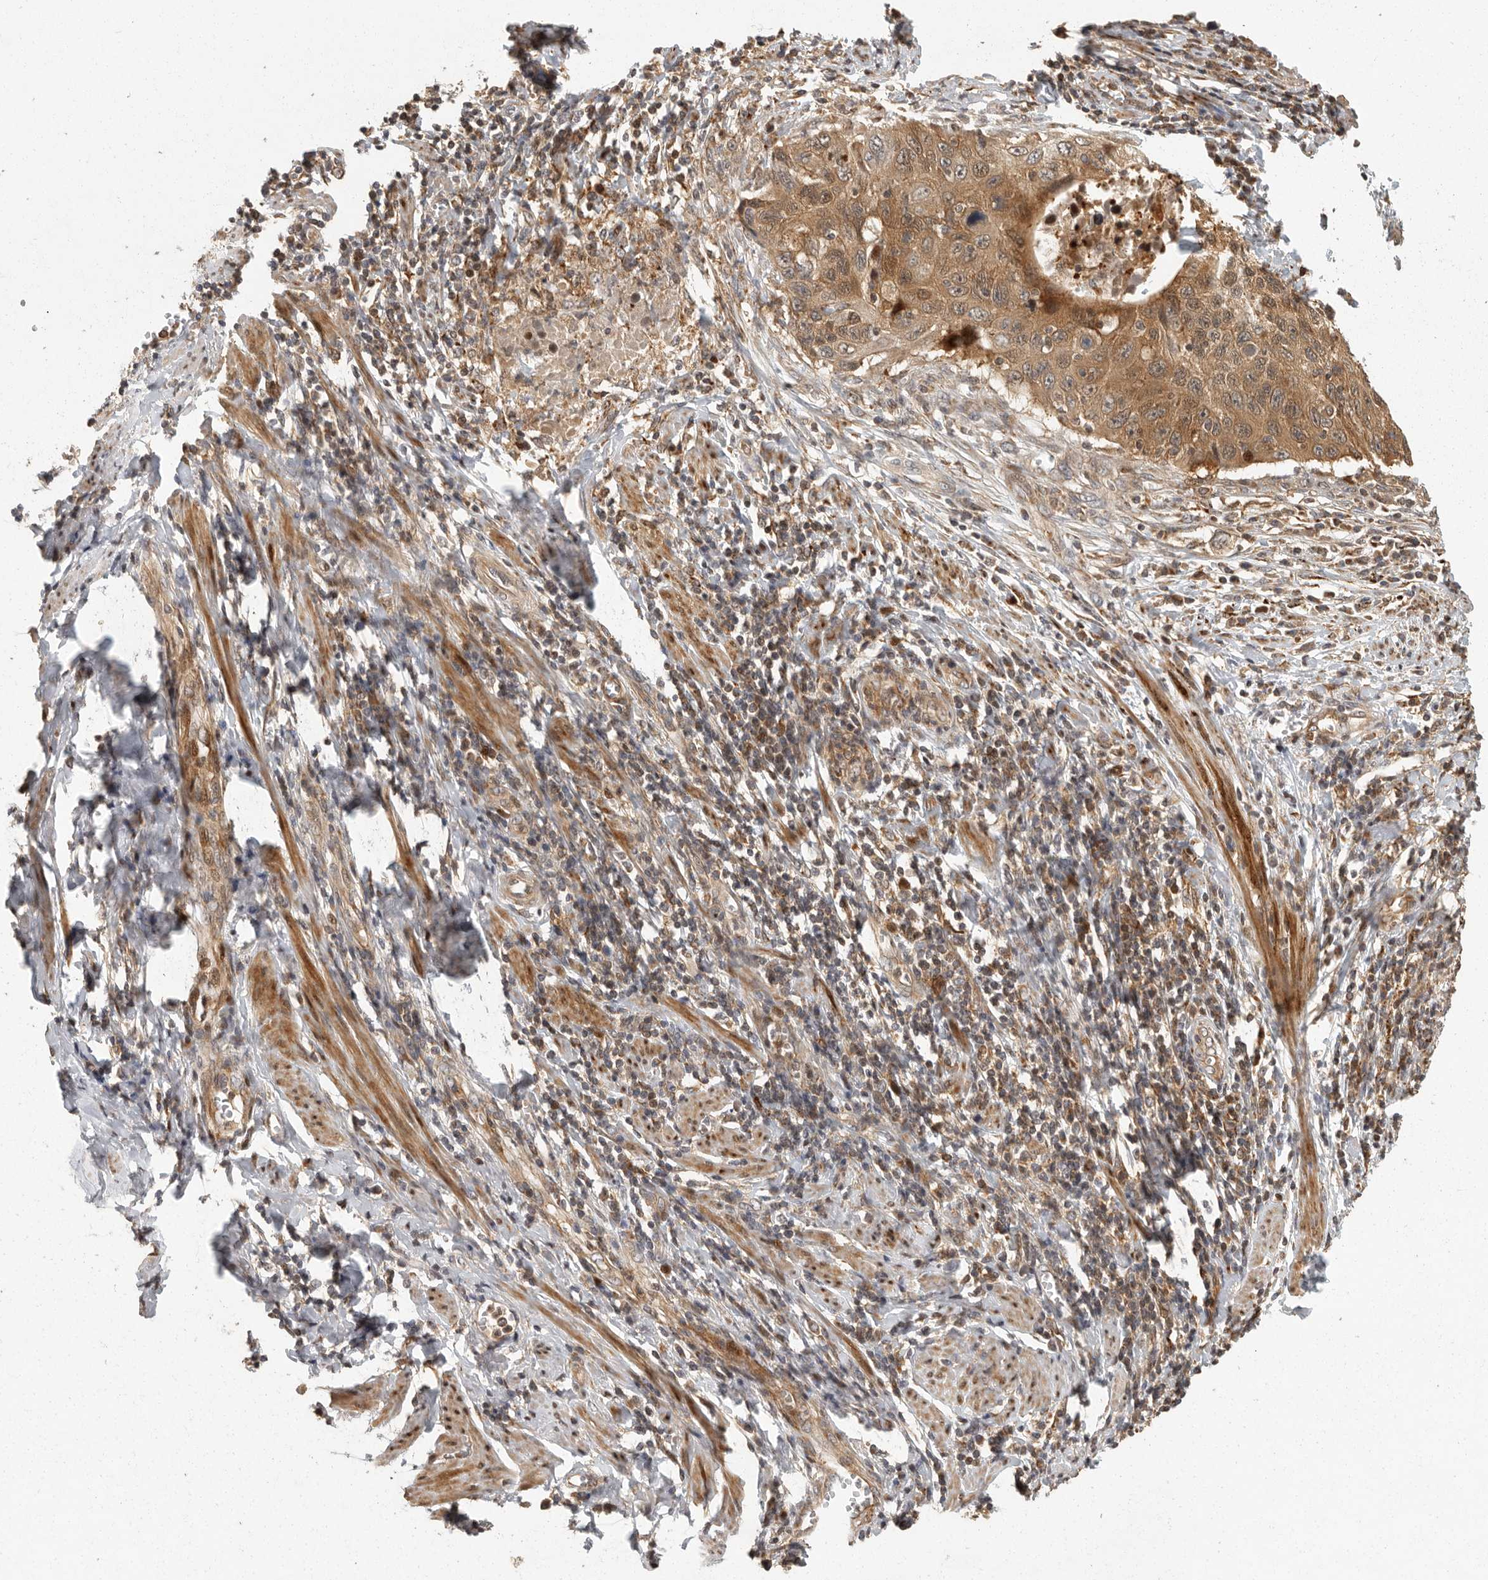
{"staining": {"intensity": "moderate", "quantity": ">75%", "location": "cytoplasmic/membranous,nuclear"}, "tissue": "cervical cancer", "cell_type": "Tumor cells", "image_type": "cancer", "snomed": [{"axis": "morphology", "description": "Squamous cell carcinoma, NOS"}, {"axis": "topography", "description": "Cervix"}], "caption": "Squamous cell carcinoma (cervical) tissue shows moderate cytoplasmic/membranous and nuclear expression in approximately >75% of tumor cells", "gene": "SWT1", "patient": {"sex": "female", "age": 53}}